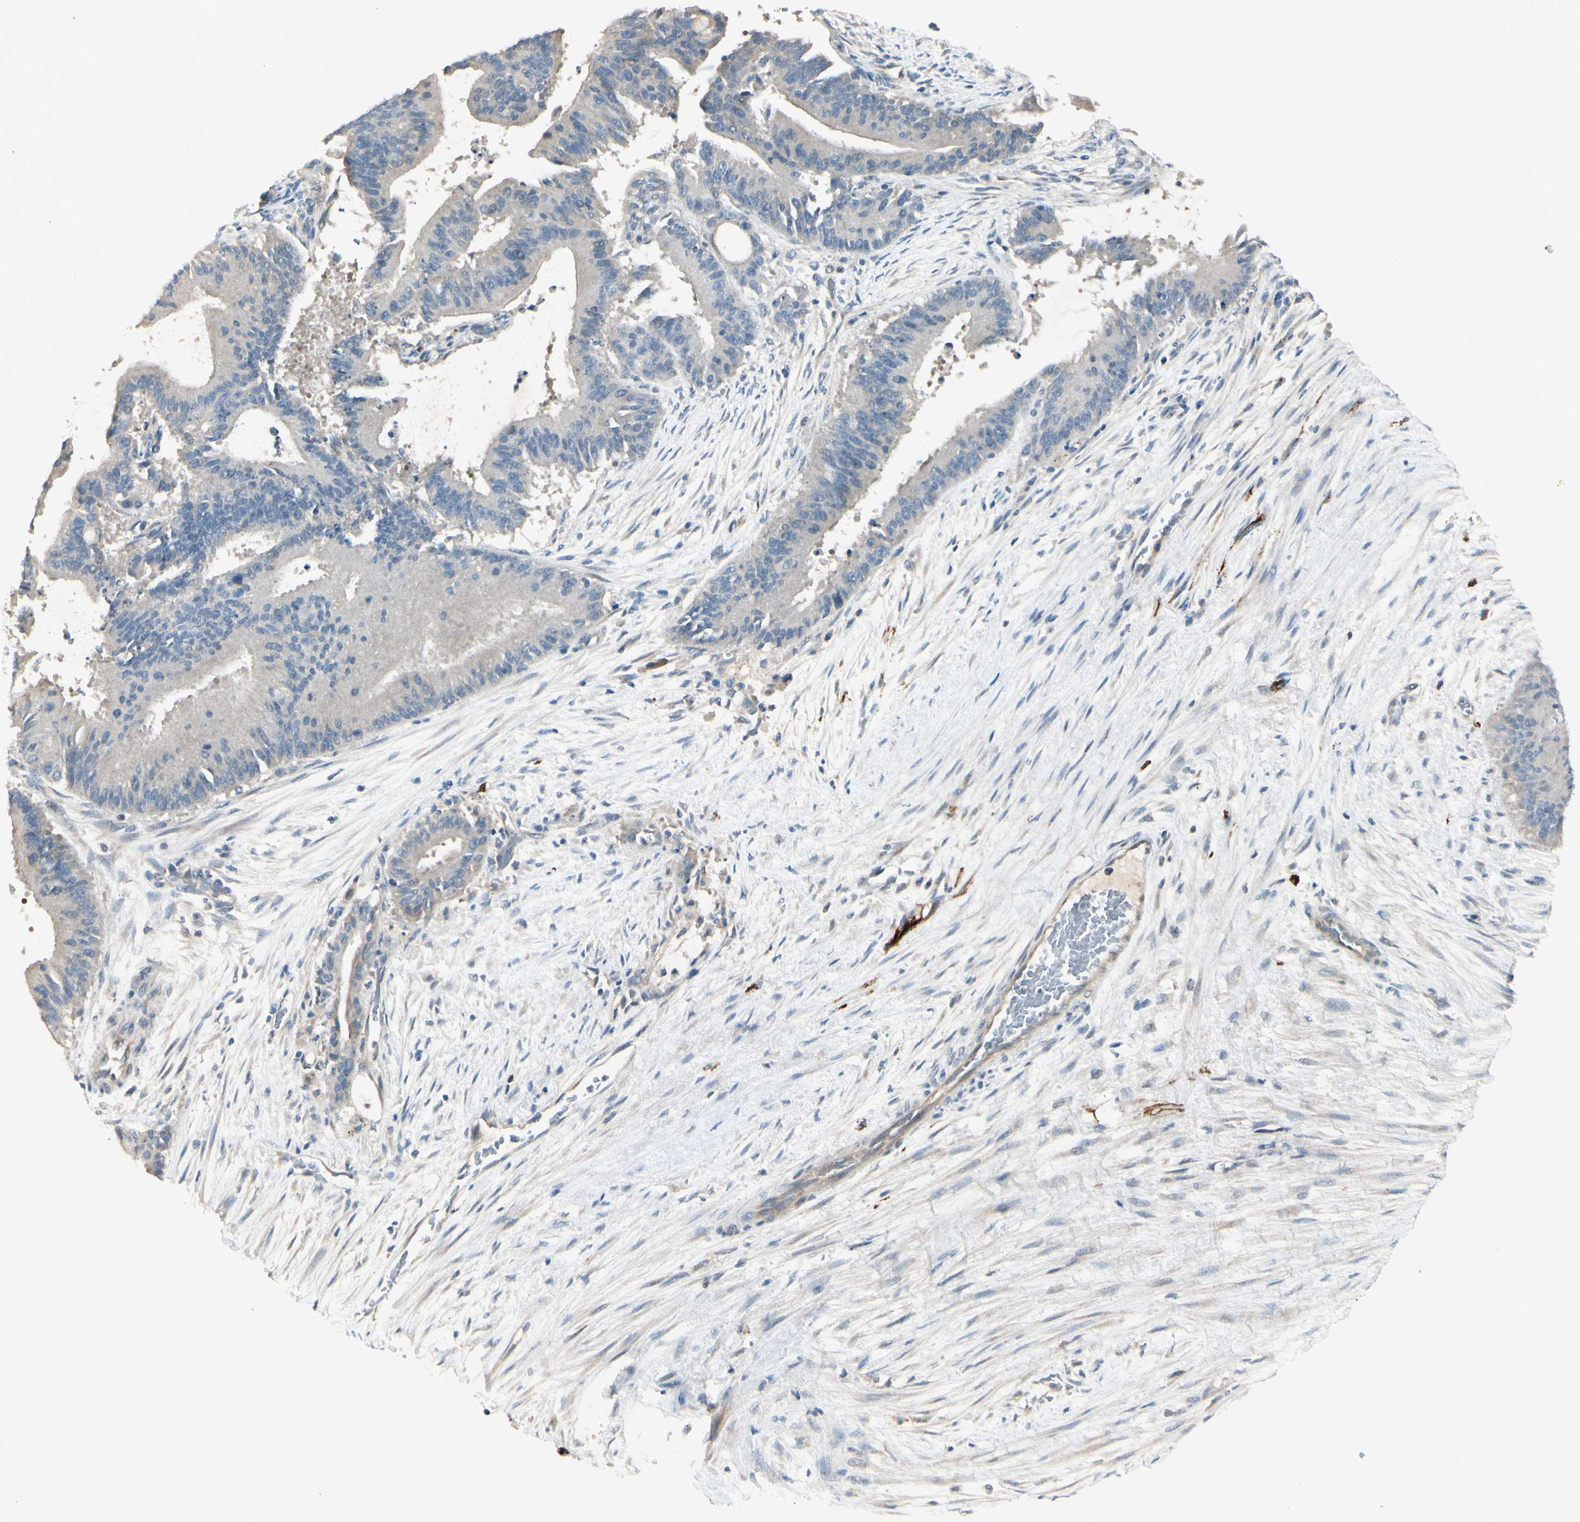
{"staining": {"intensity": "weak", "quantity": "25%-75%", "location": "cytoplasmic/membranous"}, "tissue": "liver cancer", "cell_type": "Tumor cells", "image_type": "cancer", "snomed": [{"axis": "morphology", "description": "Cholangiocarcinoma"}, {"axis": "topography", "description": "Liver"}], "caption": "A high-resolution image shows IHC staining of cholangiocarcinoma (liver), which displays weak cytoplasmic/membranous staining in approximately 25%-75% of tumor cells.", "gene": "MAPRE3", "patient": {"sex": "female", "age": 73}}